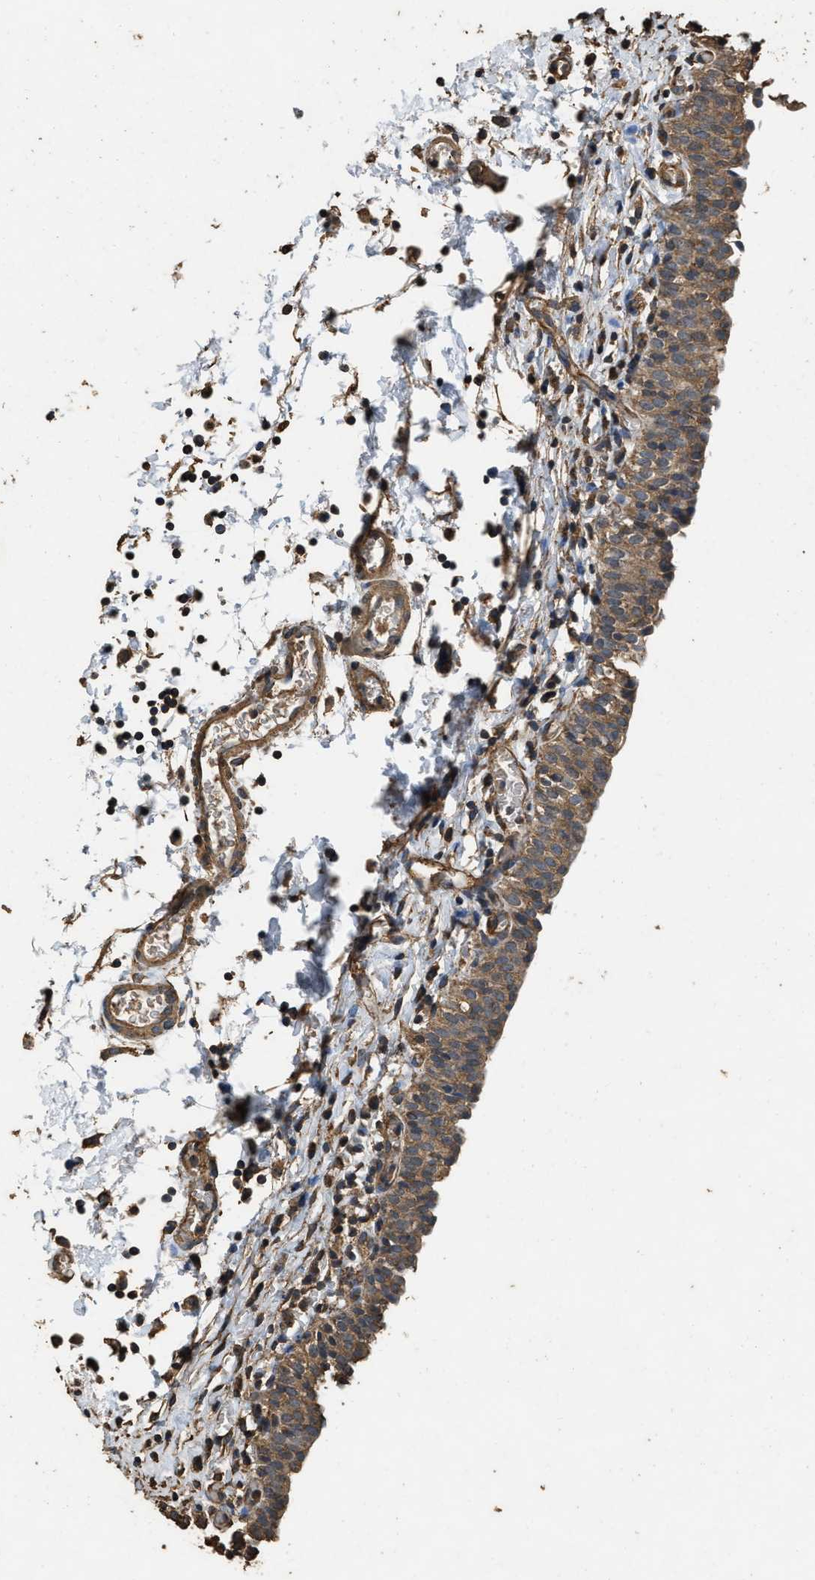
{"staining": {"intensity": "weak", "quantity": ">75%", "location": "cytoplasmic/membranous"}, "tissue": "urinary bladder", "cell_type": "Urothelial cells", "image_type": "normal", "snomed": [{"axis": "morphology", "description": "Normal tissue, NOS"}, {"axis": "topography", "description": "Urinary bladder"}], "caption": "Unremarkable urinary bladder shows weak cytoplasmic/membranous staining in about >75% of urothelial cells The protein is stained brown, and the nuclei are stained in blue (DAB IHC with brightfield microscopy, high magnification)..", "gene": "MIB1", "patient": {"sex": "male", "age": 55}}